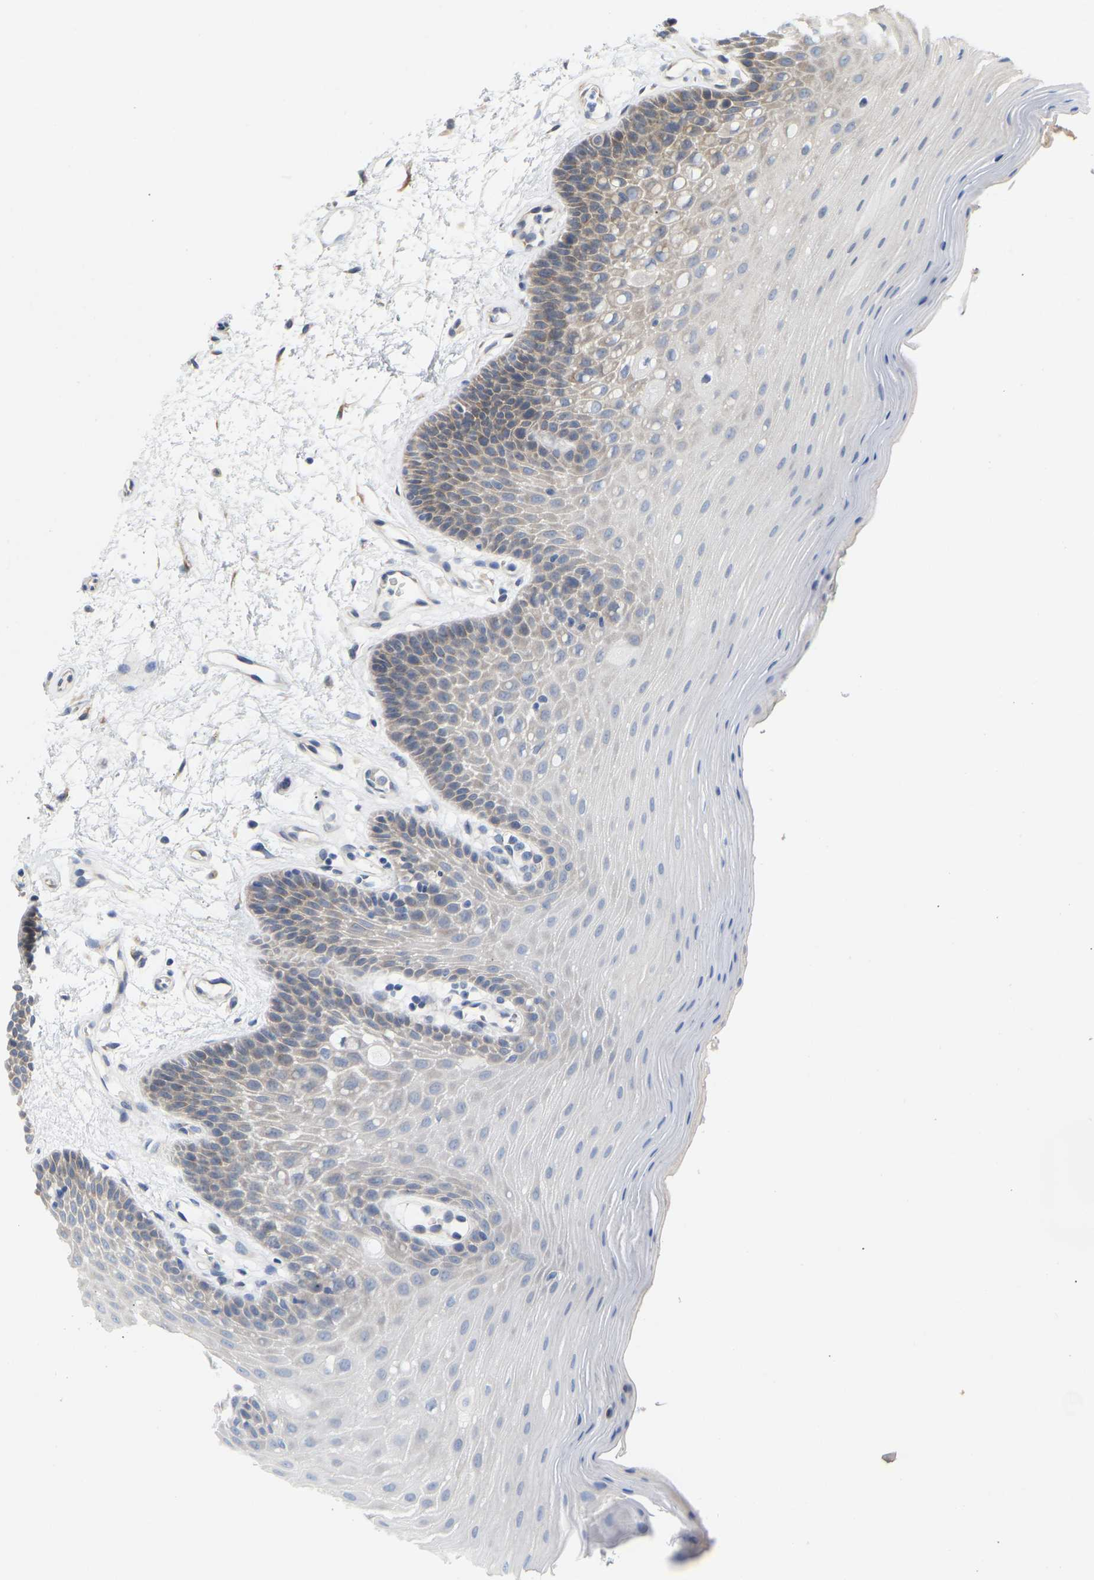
{"staining": {"intensity": "moderate", "quantity": "<25%", "location": "cytoplasmic/membranous"}, "tissue": "oral mucosa", "cell_type": "Squamous epithelial cells", "image_type": "normal", "snomed": [{"axis": "morphology", "description": "Normal tissue, NOS"}, {"axis": "morphology", "description": "Squamous cell carcinoma, NOS"}, {"axis": "topography", "description": "Oral tissue"}, {"axis": "topography", "description": "Head-Neck"}], "caption": "Immunohistochemistry (IHC) of benign oral mucosa shows low levels of moderate cytoplasmic/membranous staining in about <25% of squamous epithelial cells.", "gene": "BEND3", "patient": {"sex": "male", "age": 71}}